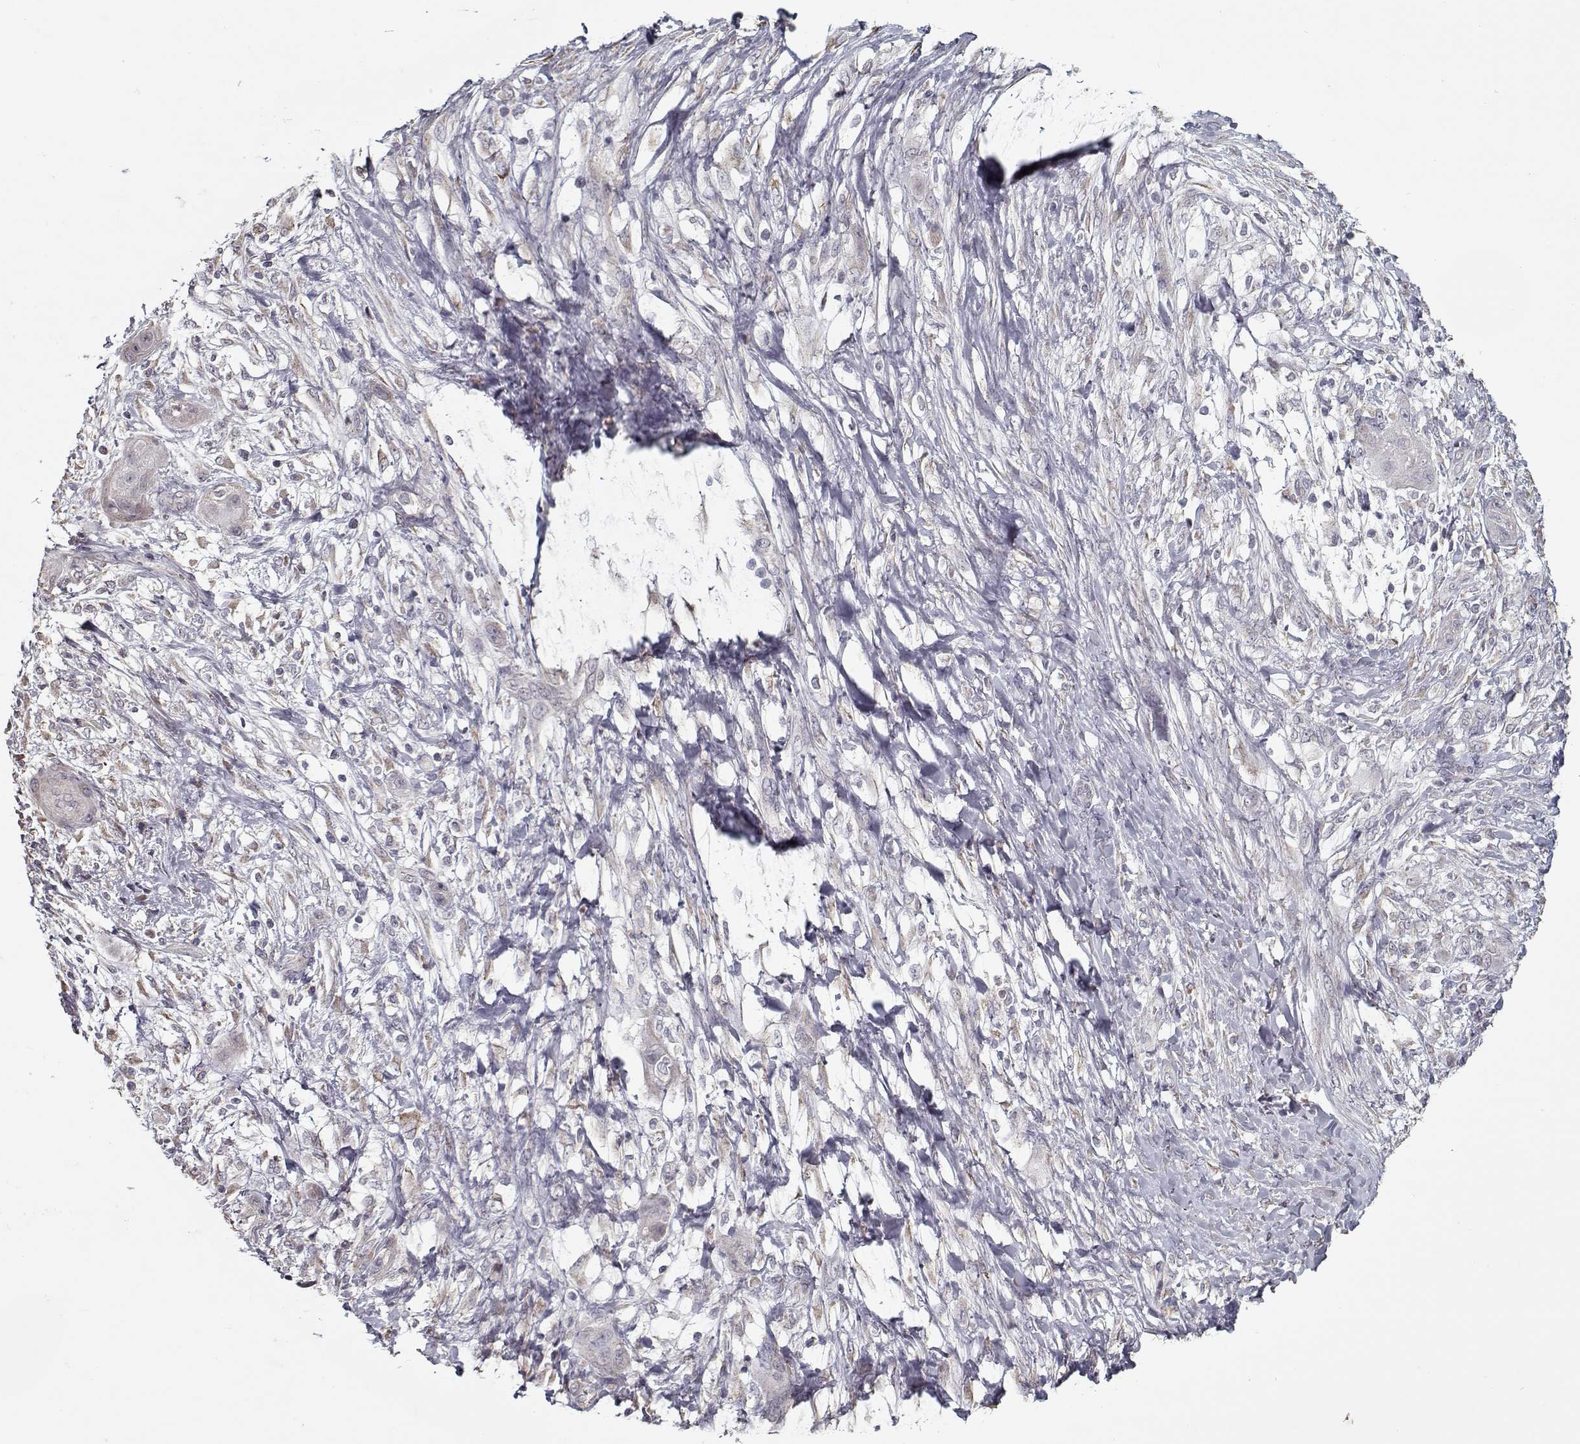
{"staining": {"intensity": "negative", "quantity": "none", "location": "none"}, "tissue": "skin cancer", "cell_type": "Tumor cells", "image_type": "cancer", "snomed": [{"axis": "morphology", "description": "Squamous cell carcinoma, NOS"}, {"axis": "topography", "description": "Skin"}], "caption": "High power microscopy photomicrograph of an immunohistochemistry image of squamous cell carcinoma (skin), revealing no significant positivity in tumor cells.", "gene": "LAMA2", "patient": {"sex": "male", "age": 62}}